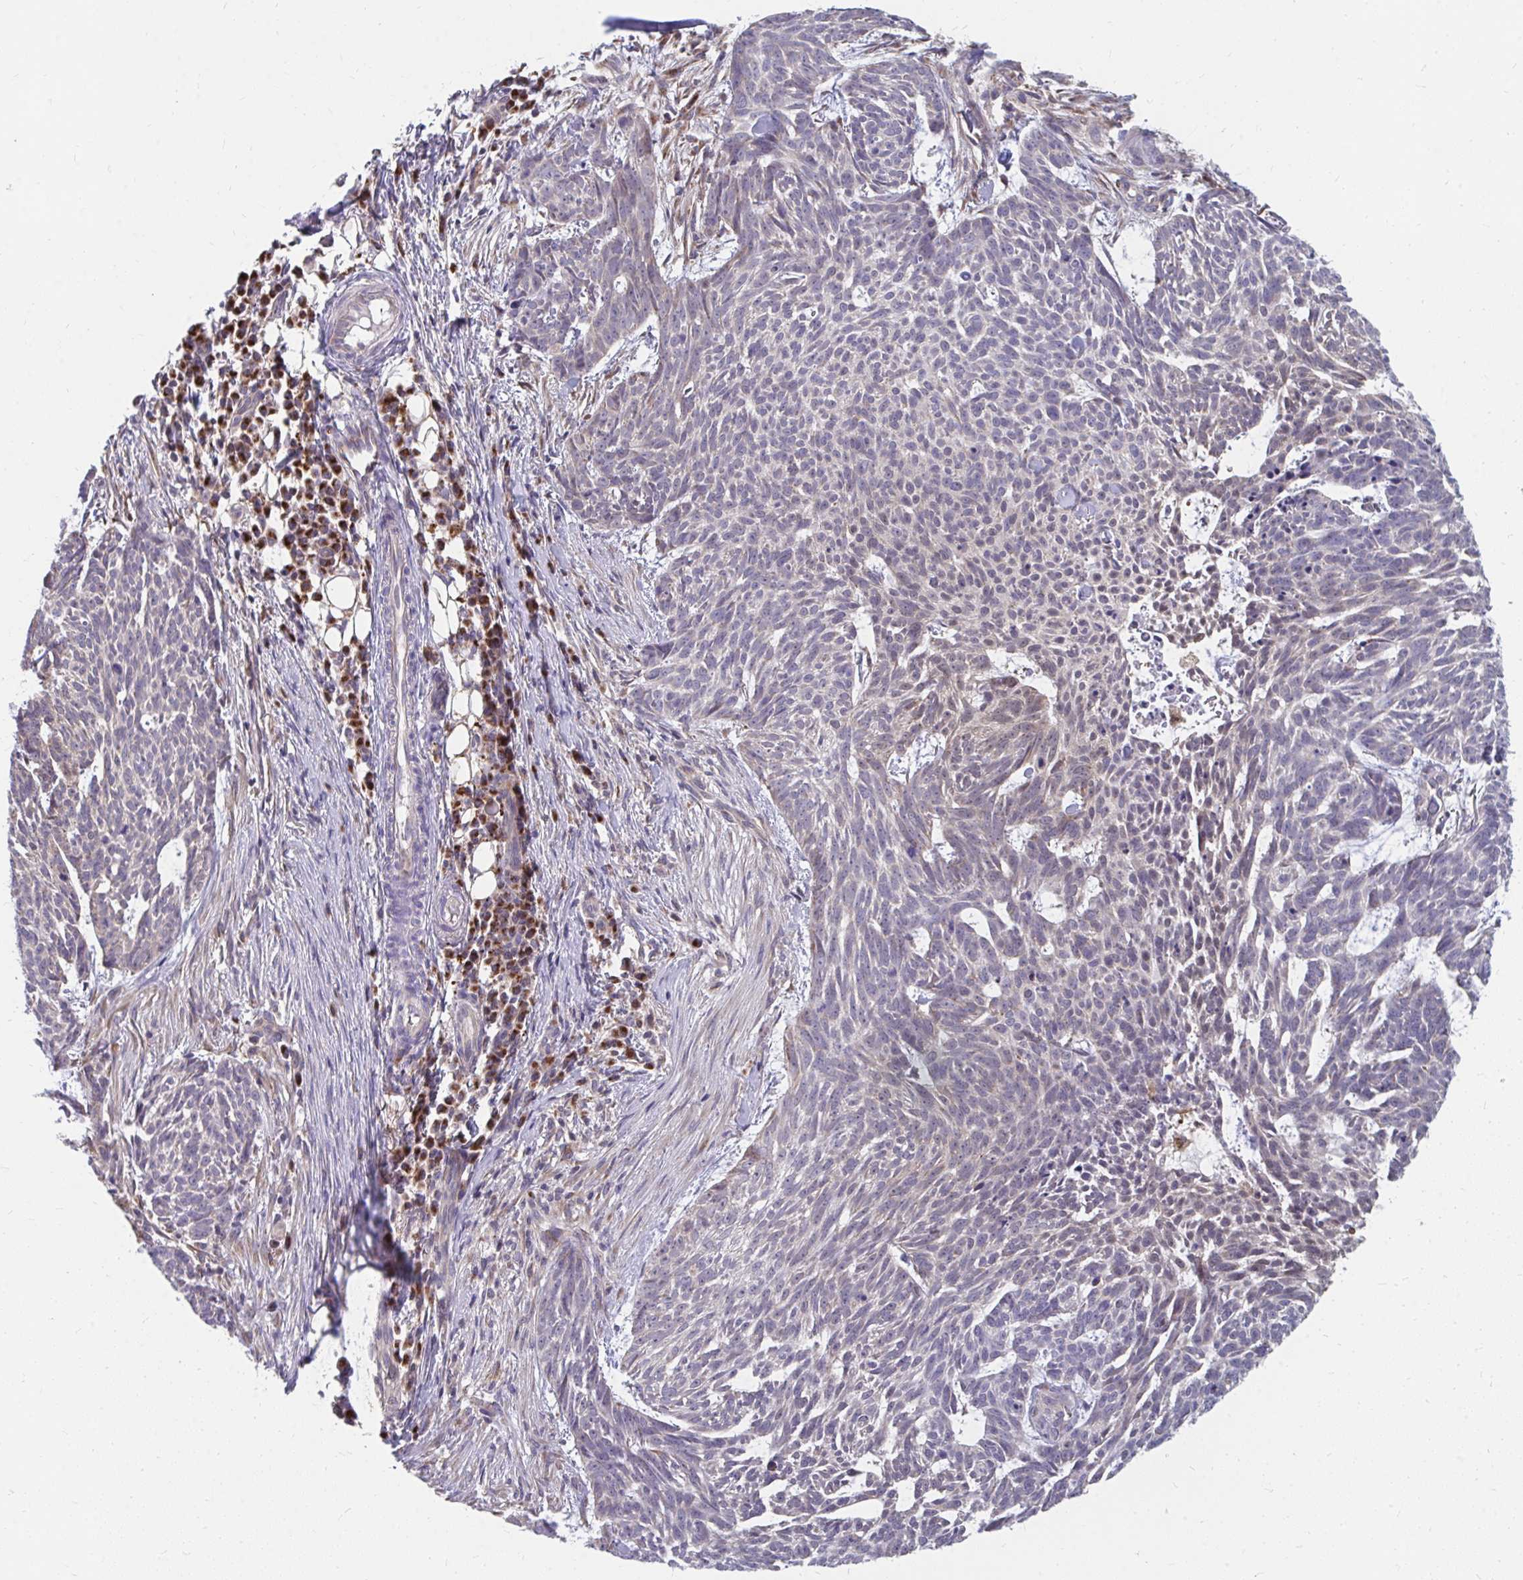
{"staining": {"intensity": "weak", "quantity": "<25%", "location": "cytoplasmic/membranous"}, "tissue": "skin cancer", "cell_type": "Tumor cells", "image_type": "cancer", "snomed": [{"axis": "morphology", "description": "Basal cell carcinoma"}, {"axis": "topography", "description": "Skin"}], "caption": "The IHC image has no significant staining in tumor cells of skin cancer (basal cell carcinoma) tissue.", "gene": "PABIR3", "patient": {"sex": "female", "age": 93}}